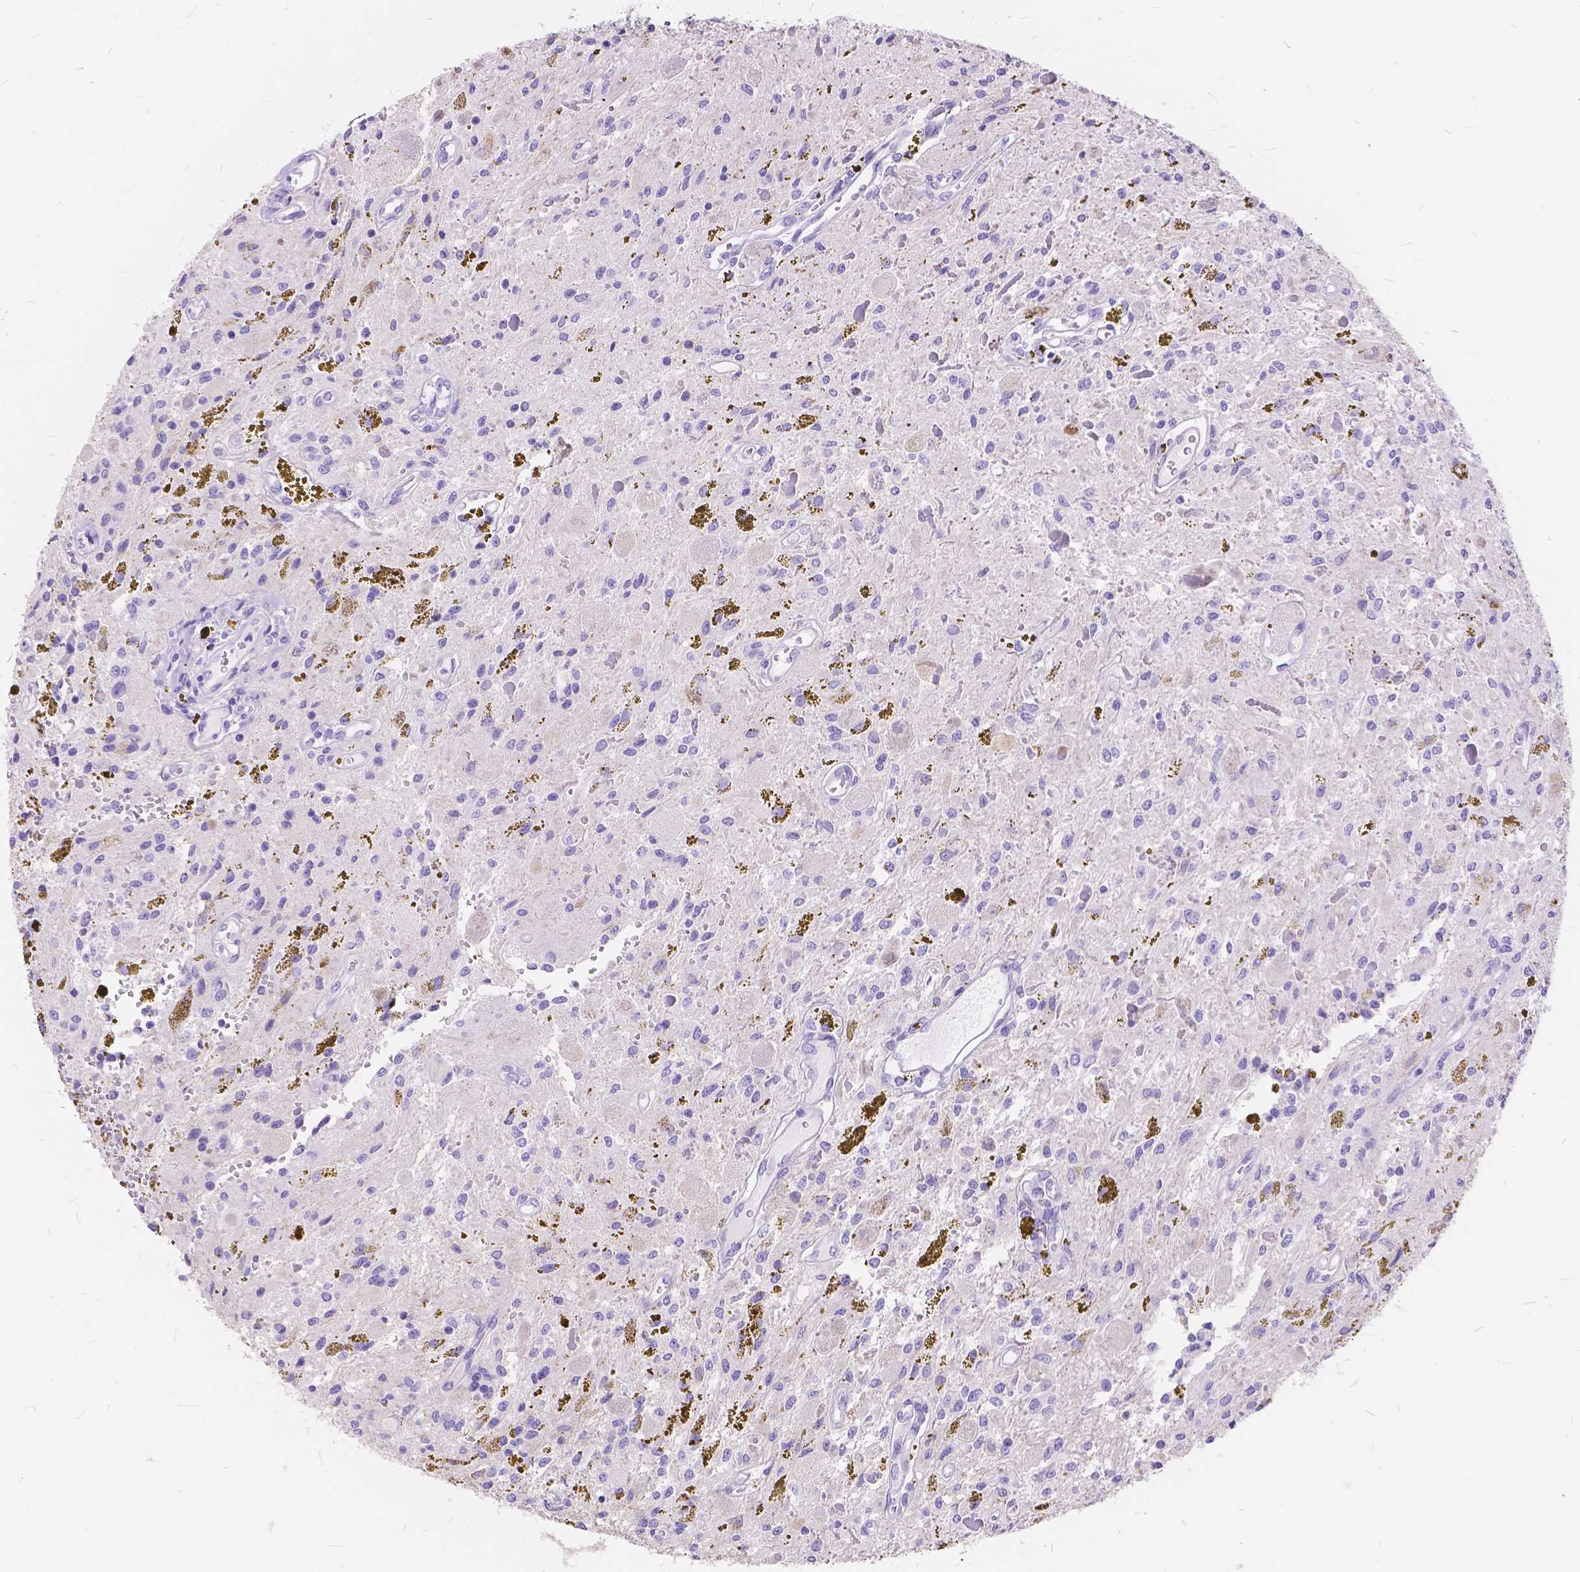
{"staining": {"intensity": "negative", "quantity": "none", "location": "none"}, "tissue": "glioma", "cell_type": "Tumor cells", "image_type": "cancer", "snomed": [{"axis": "morphology", "description": "Glioma, malignant, Low grade"}, {"axis": "topography", "description": "Cerebellum"}], "caption": "High power microscopy image of an IHC histopathology image of glioma, revealing no significant expression in tumor cells.", "gene": "FOXL2", "patient": {"sex": "female", "age": 14}}